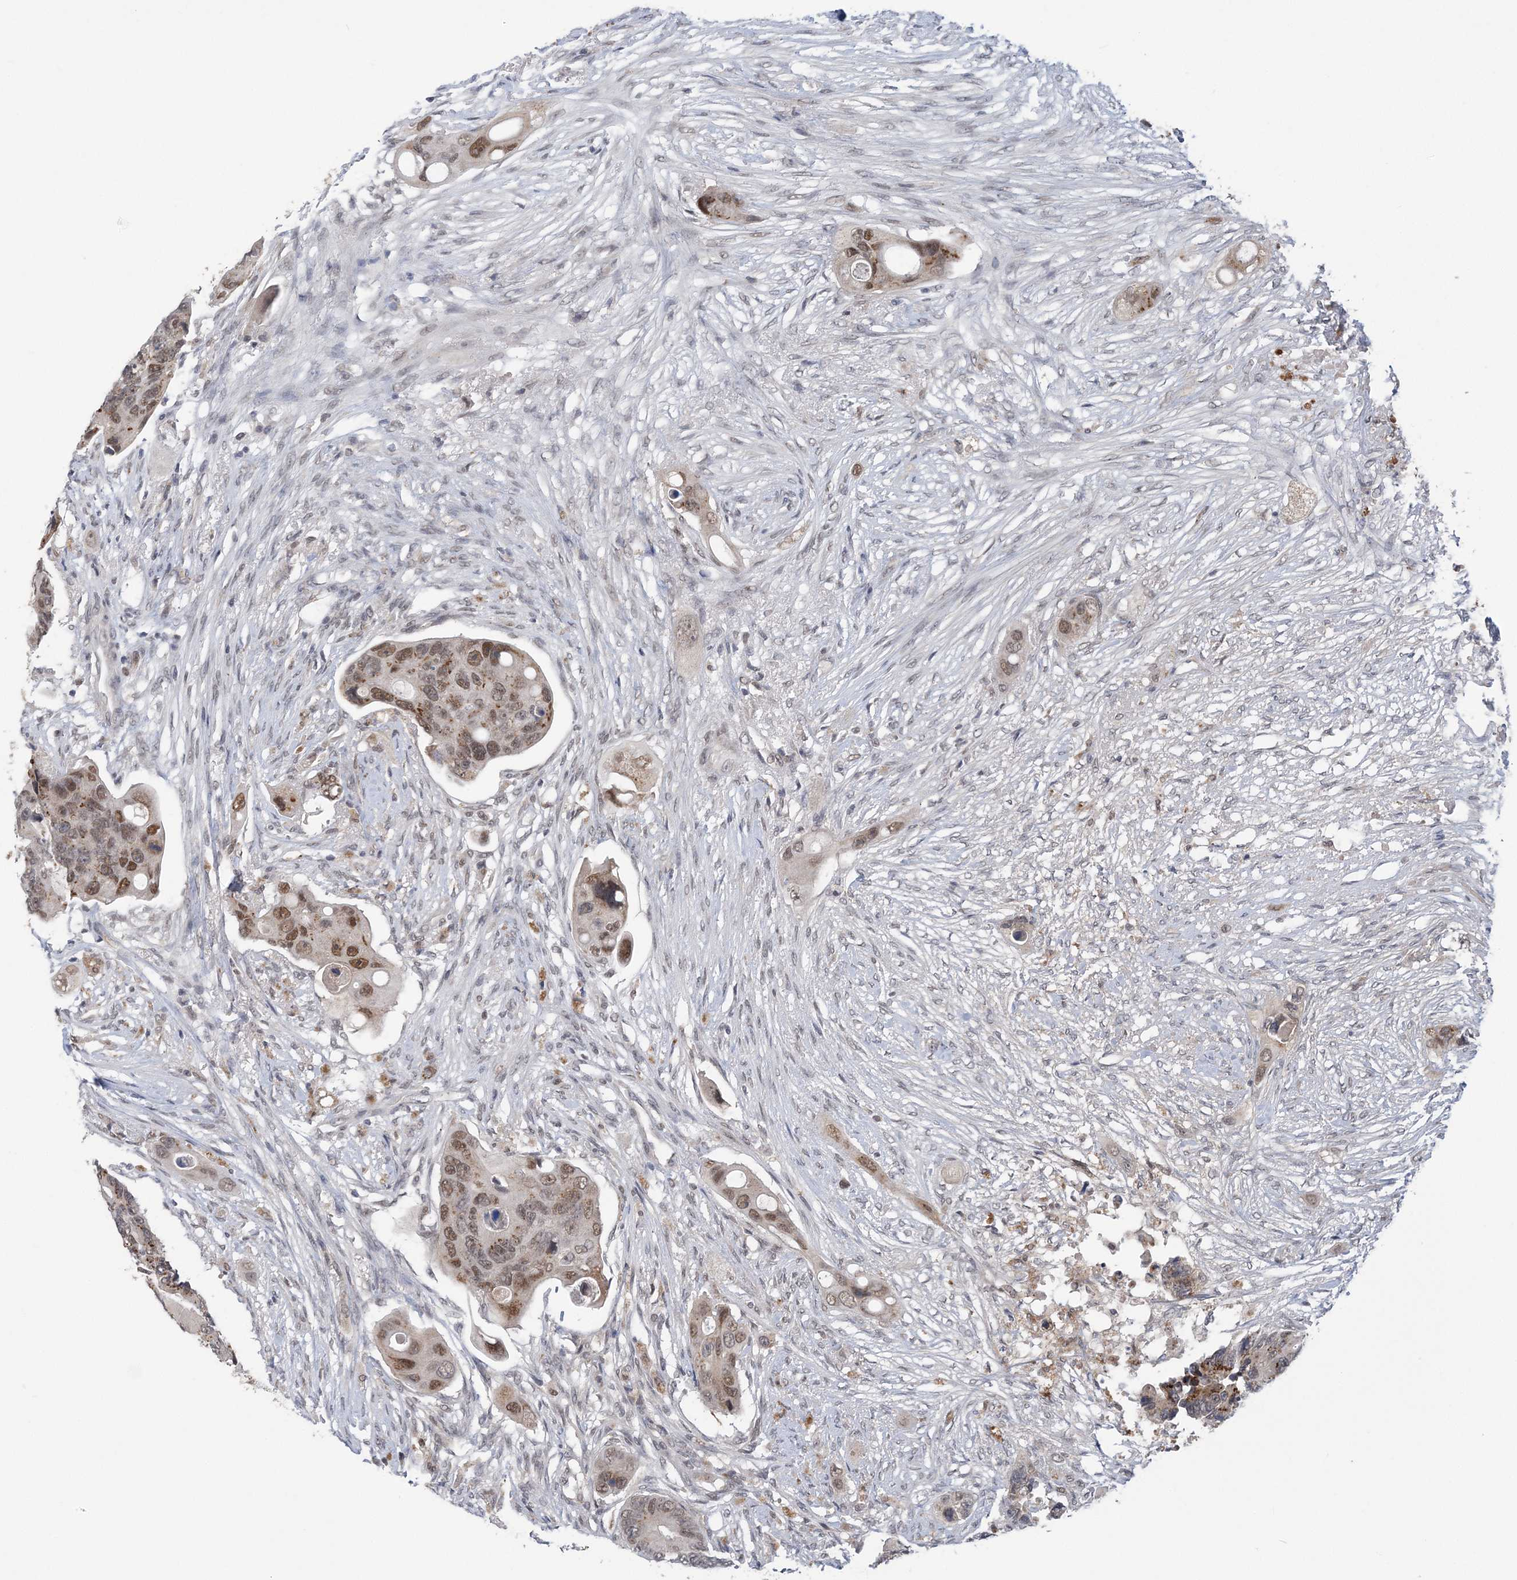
{"staining": {"intensity": "moderate", "quantity": ">75%", "location": "nuclear"}, "tissue": "colorectal cancer", "cell_type": "Tumor cells", "image_type": "cancer", "snomed": [{"axis": "morphology", "description": "Adenocarcinoma, NOS"}, {"axis": "topography", "description": "Colon"}], "caption": "Immunohistochemistry of colorectal cancer (adenocarcinoma) reveals medium levels of moderate nuclear expression in approximately >75% of tumor cells. (Stains: DAB in brown, nuclei in blue, Microscopy: brightfield microscopy at high magnification).", "gene": "ZBTB7A", "patient": {"sex": "female", "age": 57}}